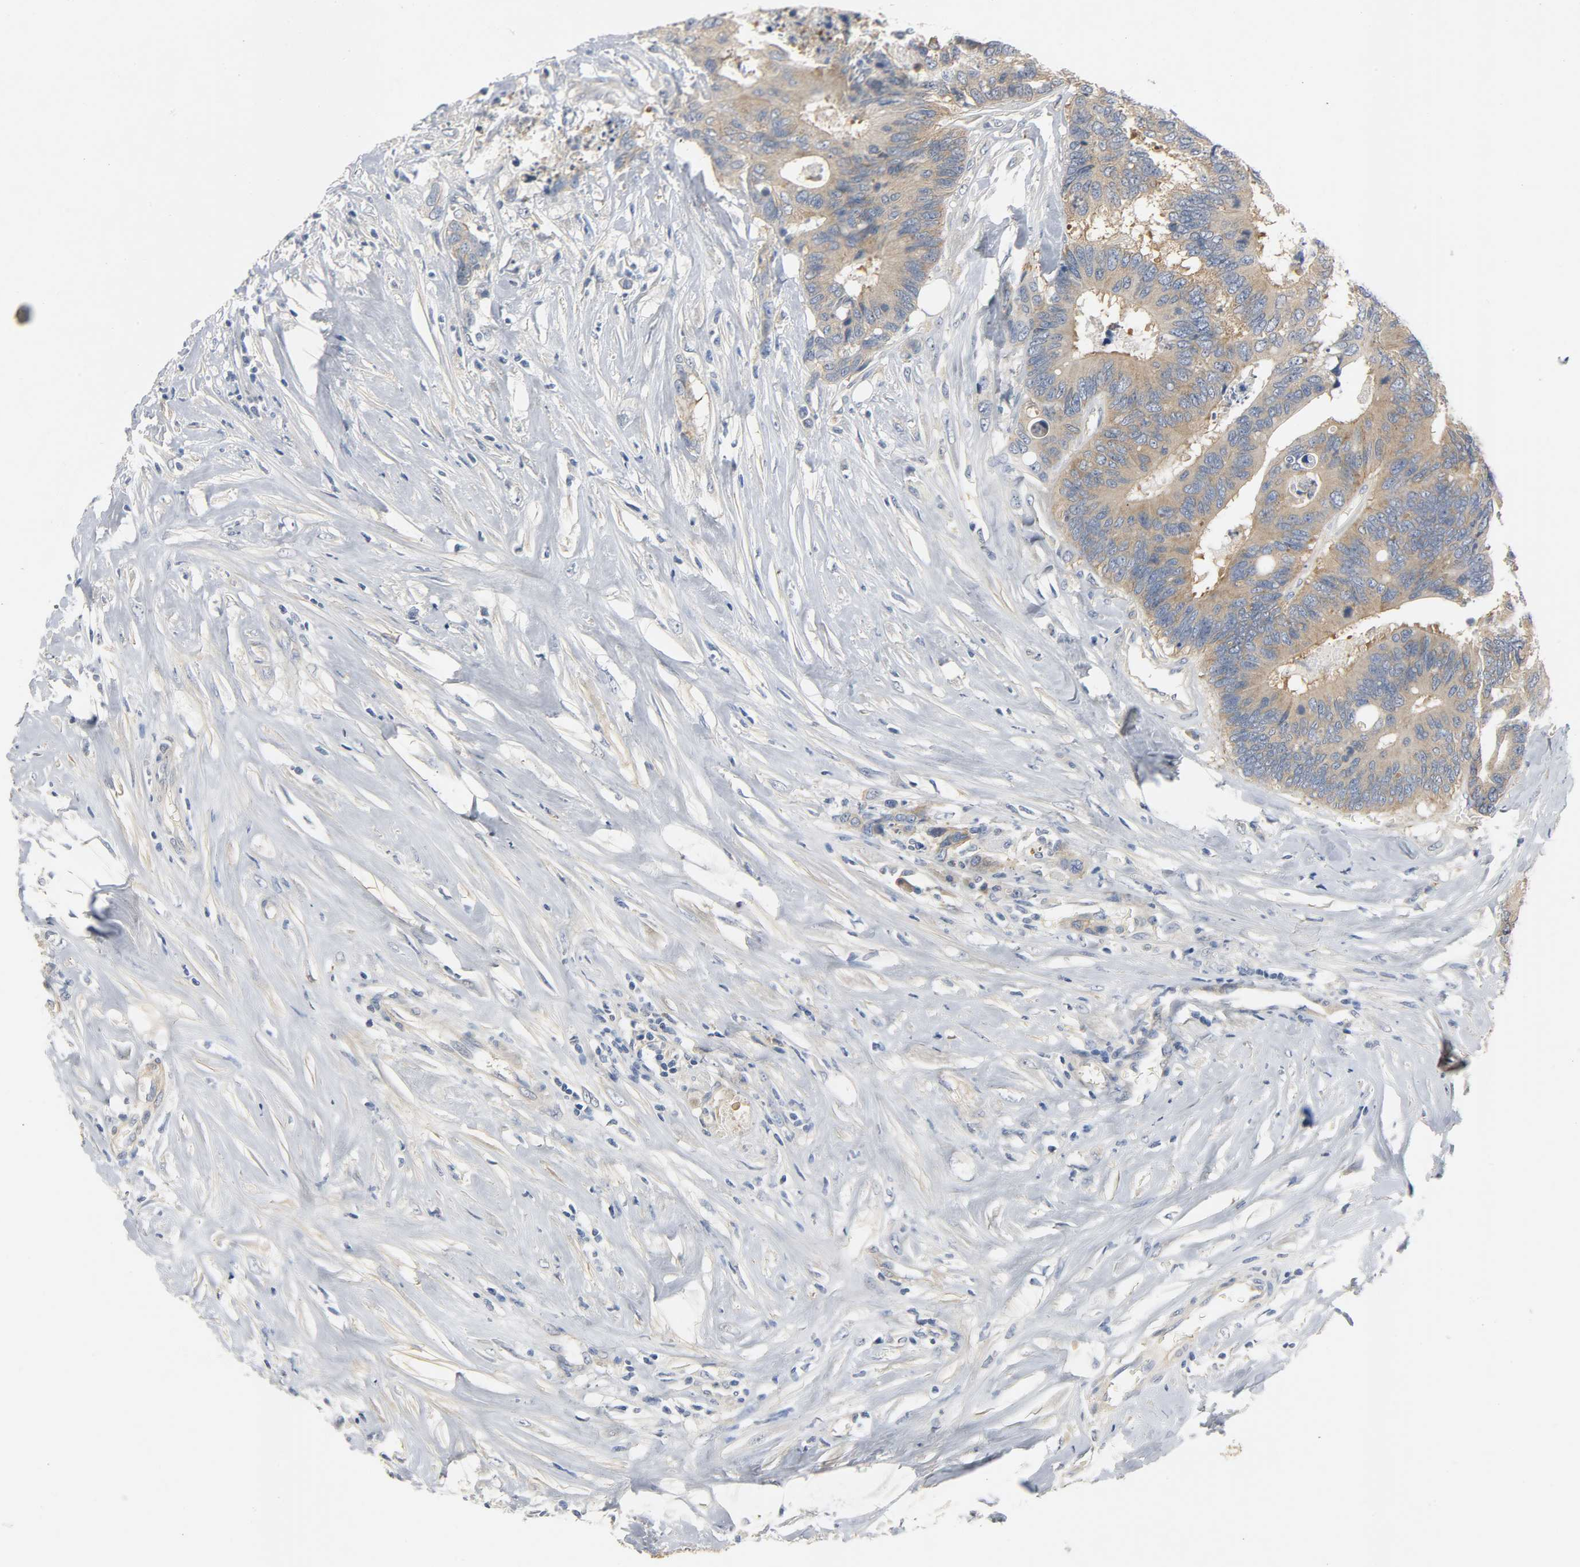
{"staining": {"intensity": "moderate", "quantity": ">75%", "location": "cytoplasmic/membranous"}, "tissue": "colorectal cancer", "cell_type": "Tumor cells", "image_type": "cancer", "snomed": [{"axis": "morphology", "description": "Adenocarcinoma, NOS"}, {"axis": "topography", "description": "Rectum"}], "caption": "There is medium levels of moderate cytoplasmic/membranous positivity in tumor cells of colorectal cancer, as demonstrated by immunohistochemical staining (brown color).", "gene": "ARPC1A", "patient": {"sex": "male", "age": 55}}